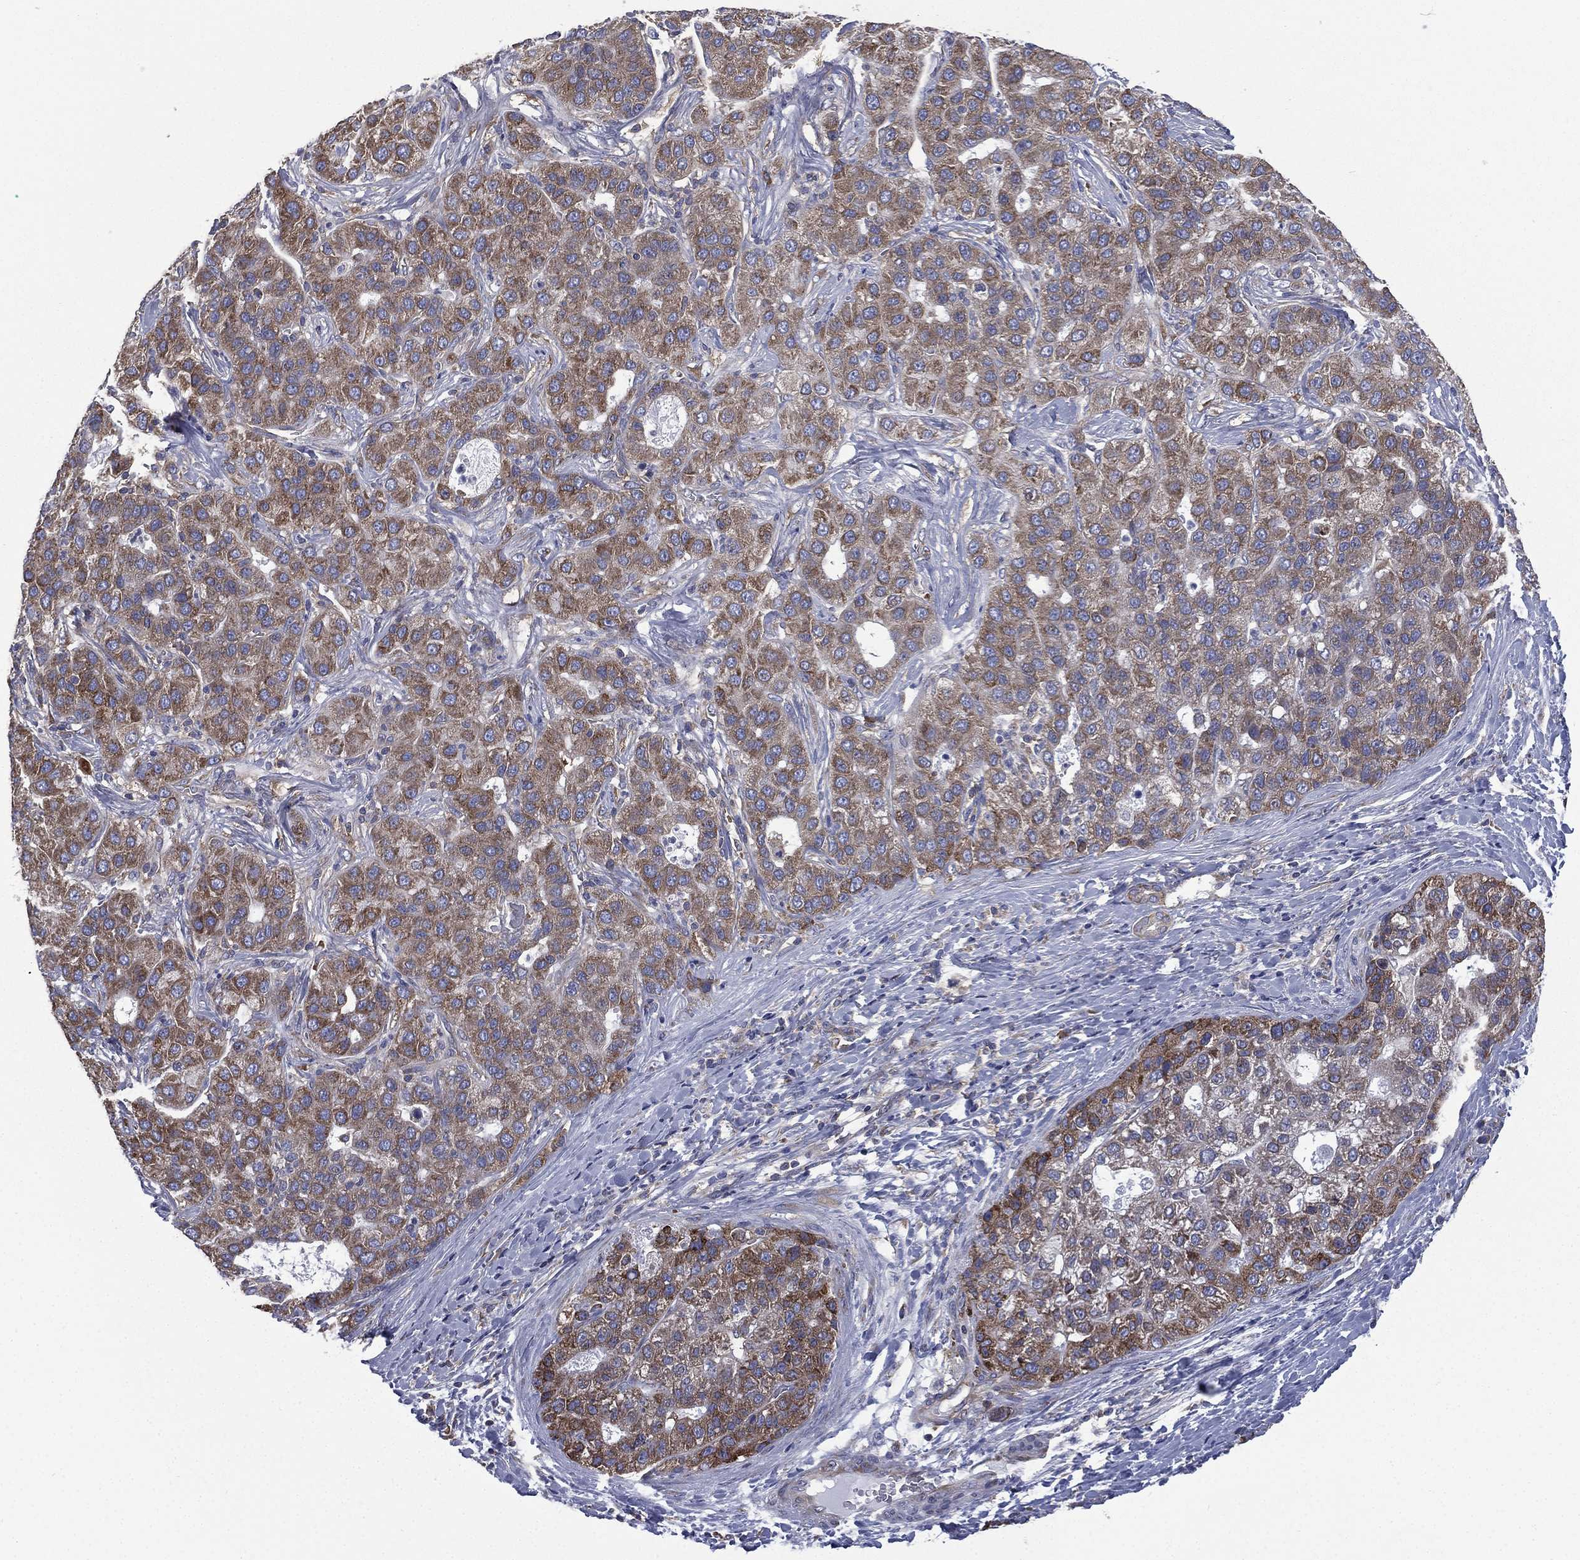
{"staining": {"intensity": "moderate", "quantity": "25%-75%", "location": "cytoplasmic/membranous"}, "tissue": "liver cancer", "cell_type": "Tumor cells", "image_type": "cancer", "snomed": [{"axis": "morphology", "description": "Carcinoma, Hepatocellular, NOS"}, {"axis": "topography", "description": "Liver"}], "caption": "Immunohistochemical staining of liver hepatocellular carcinoma exhibits medium levels of moderate cytoplasmic/membranous staining in about 25%-75% of tumor cells.", "gene": "FARSA", "patient": {"sex": "male", "age": 65}}